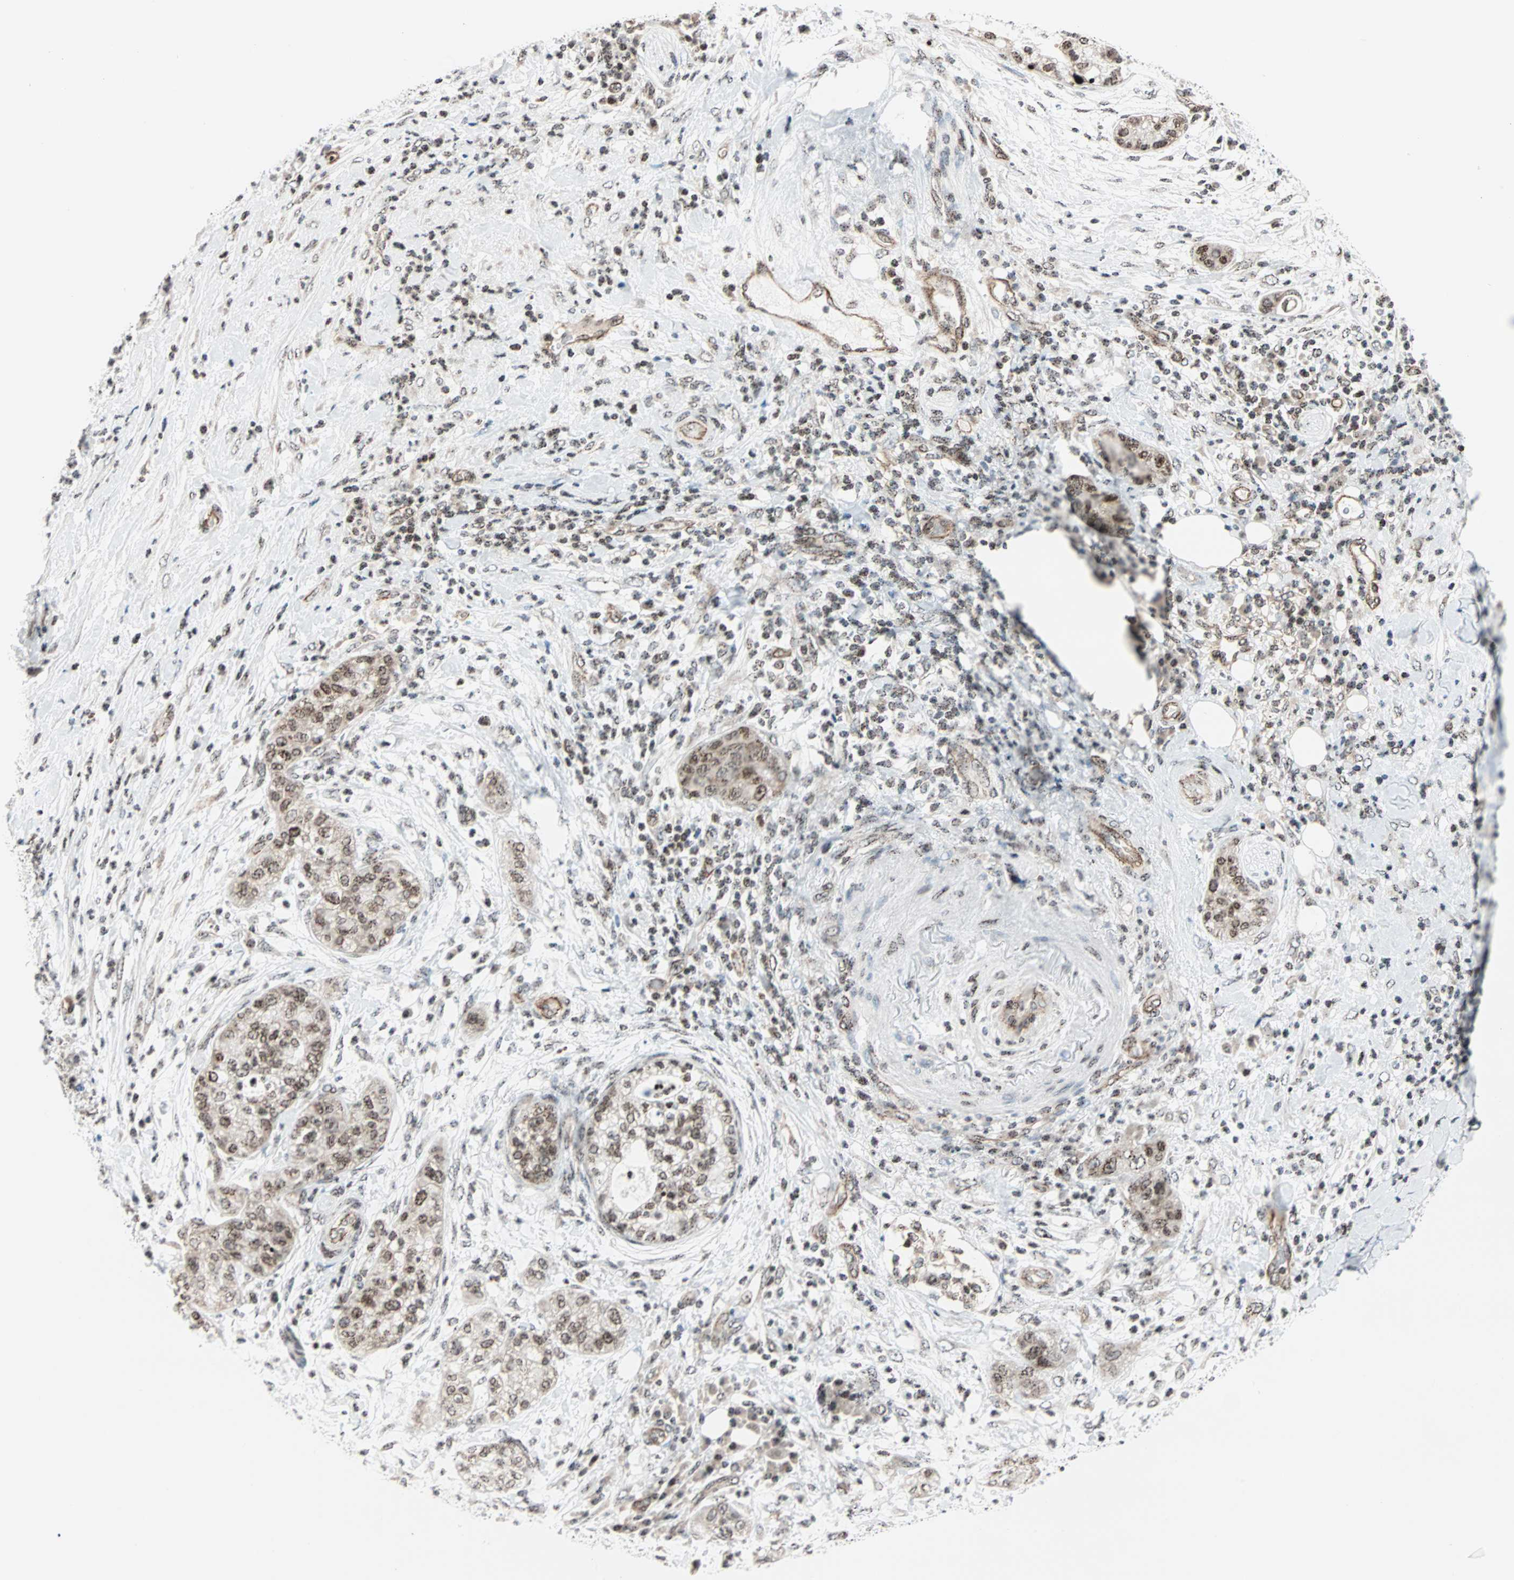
{"staining": {"intensity": "weak", "quantity": ">75%", "location": "nuclear"}, "tissue": "pancreatic cancer", "cell_type": "Tumor cells", "image_type": "cancer", "snomed": [{"axis": "morphology", "description": "Adenocarcinoma, NOS"}, {"axis": "topography", "description": "Pancreas"}], "caption": "Tumor cells exhibit low levels of weak nuclear expression in approximately >75% of cells in human pancreatic adenocarcinoma.", "gene": "CENPA", "patient": {"sex": "female", "age": 78}}